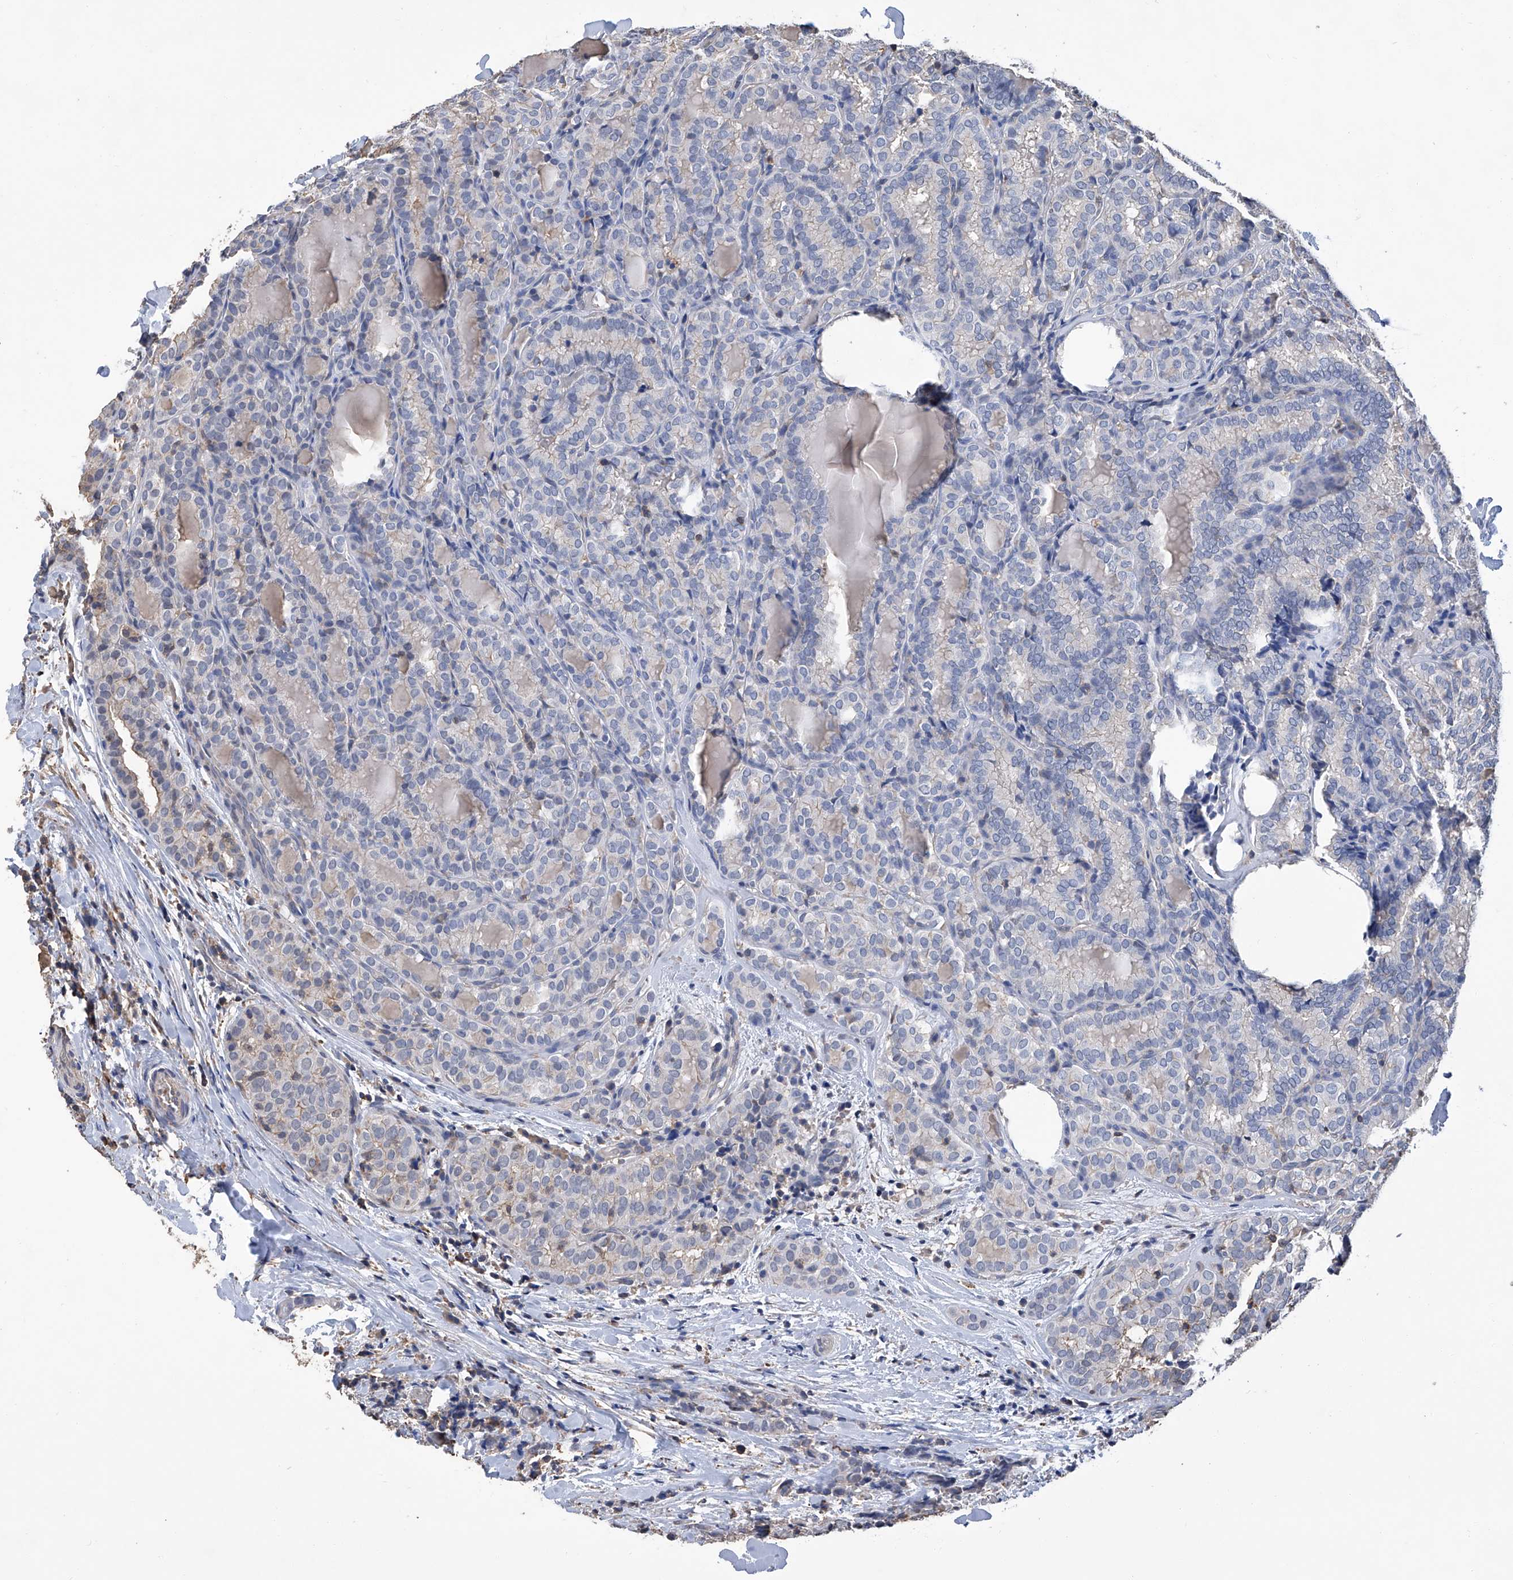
{"staining": {"intensity": "negative", "quantity": "none", "location": "none"}, "tissue": "thyroid cancer", "cell_type": "Tumor cells", "image_type": "cancer", "snomed": [{"axis": "morphology", "description": "Normal tissue, NOS"}, {"axis": "morphology", "description": "Papillary adenocarcinoma, NOS"}, {"axis": "topography", "description": "Thyroid gland"}], "caption": "A micrograph of thyroid cancer (papillary adenocarcinoma) stained for a protein demonstrates no brown staining in tumor cells. The staining was performed using DAB to visualize the protein expression in brown, while the nuclei were stained in blue with hematoxylin (Magnification: 20x).", "gene": "GPT", "patient": {"sex": "female", "age": 30}}